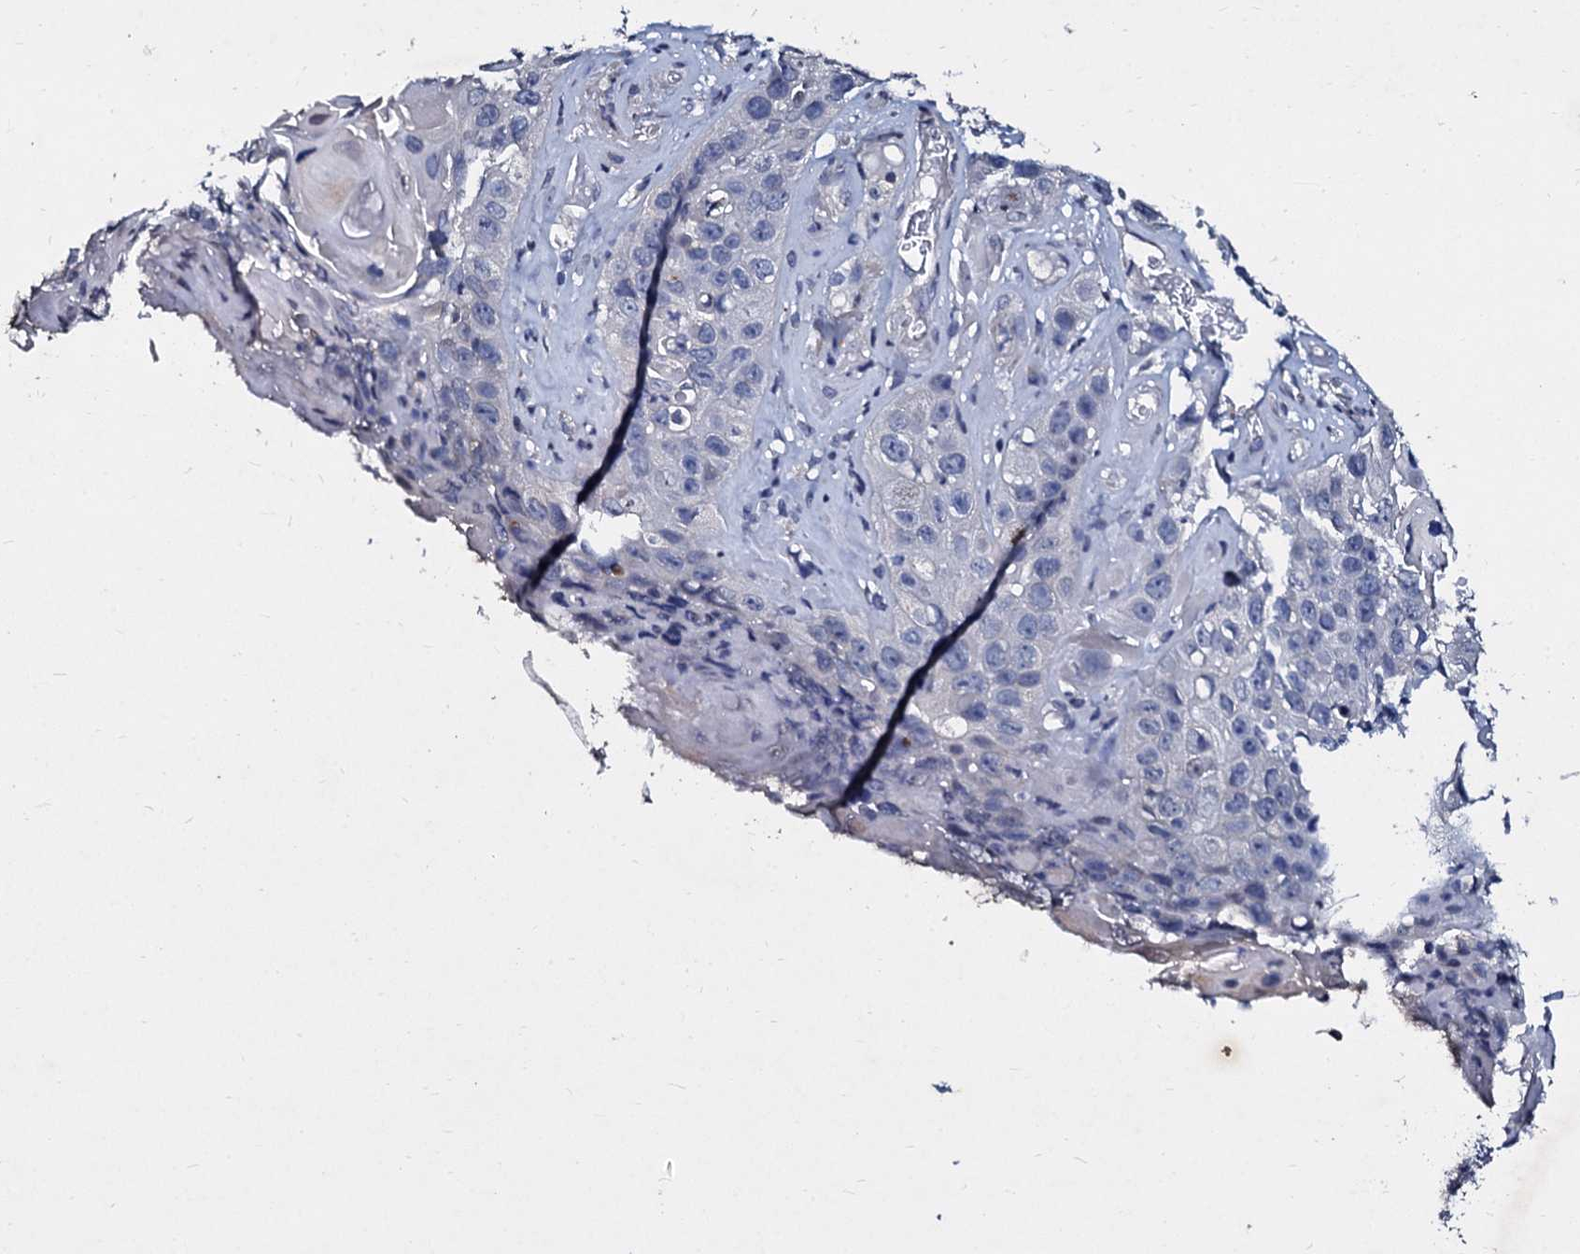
{"staining": {"intensity": "negative", "quantity": "none", "location": "none"}, "tissue": "skin cancer", "cell_type": "Tumor cells", "image_type": "cancer", "snomed": [{"axis": "morphology", "description": "Squamous cell carcinoma, NOS"}, {"axis": "topography", "description": "Skin"}], "caption": "IHC of squamous cell carcinoma (skin) exhibits no staining in tumor cells.", "gene": "SLC37A4", "patient": {"sex": "male", "age": 55}}